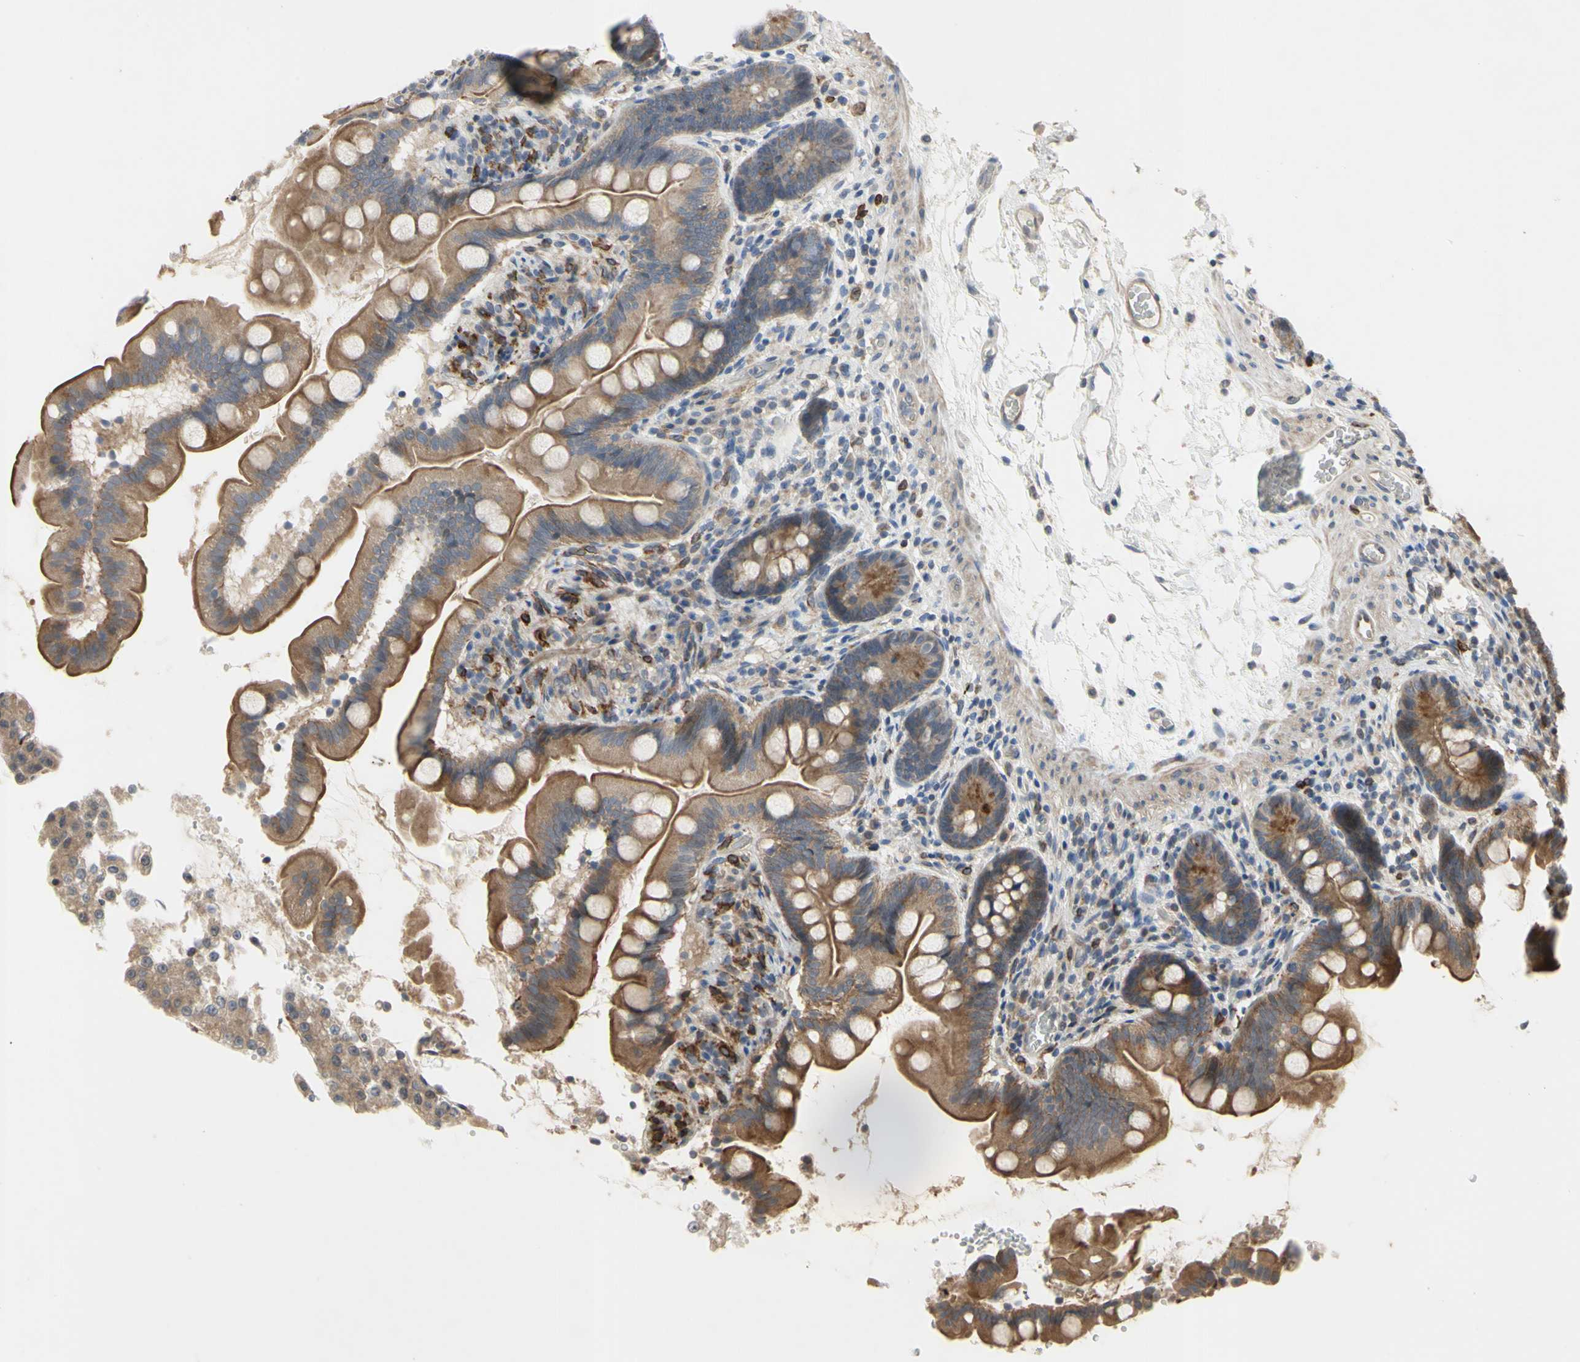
{"staining": {"intensity": "moderate", "quantity": ">75%", "location": "cytoplasmic/membranous"}, "tissue": "small intestine", "cell_type": "Glandular cells", "image_type": "normal", "snomed": [{"axis": "morphology", "description": "Normal tissue, NOS"}, {"axis": "topography", "description": "Small intestine"}], "caption": "This micrograph displays immunohistochemistry staining of unremarkable small intestine, with medium moderate cytoplasmic/membranous expression in approximately >75% of glandular cells.", "gene": "PLXNA2", "patient": {"sex": "female", "age": 56}}